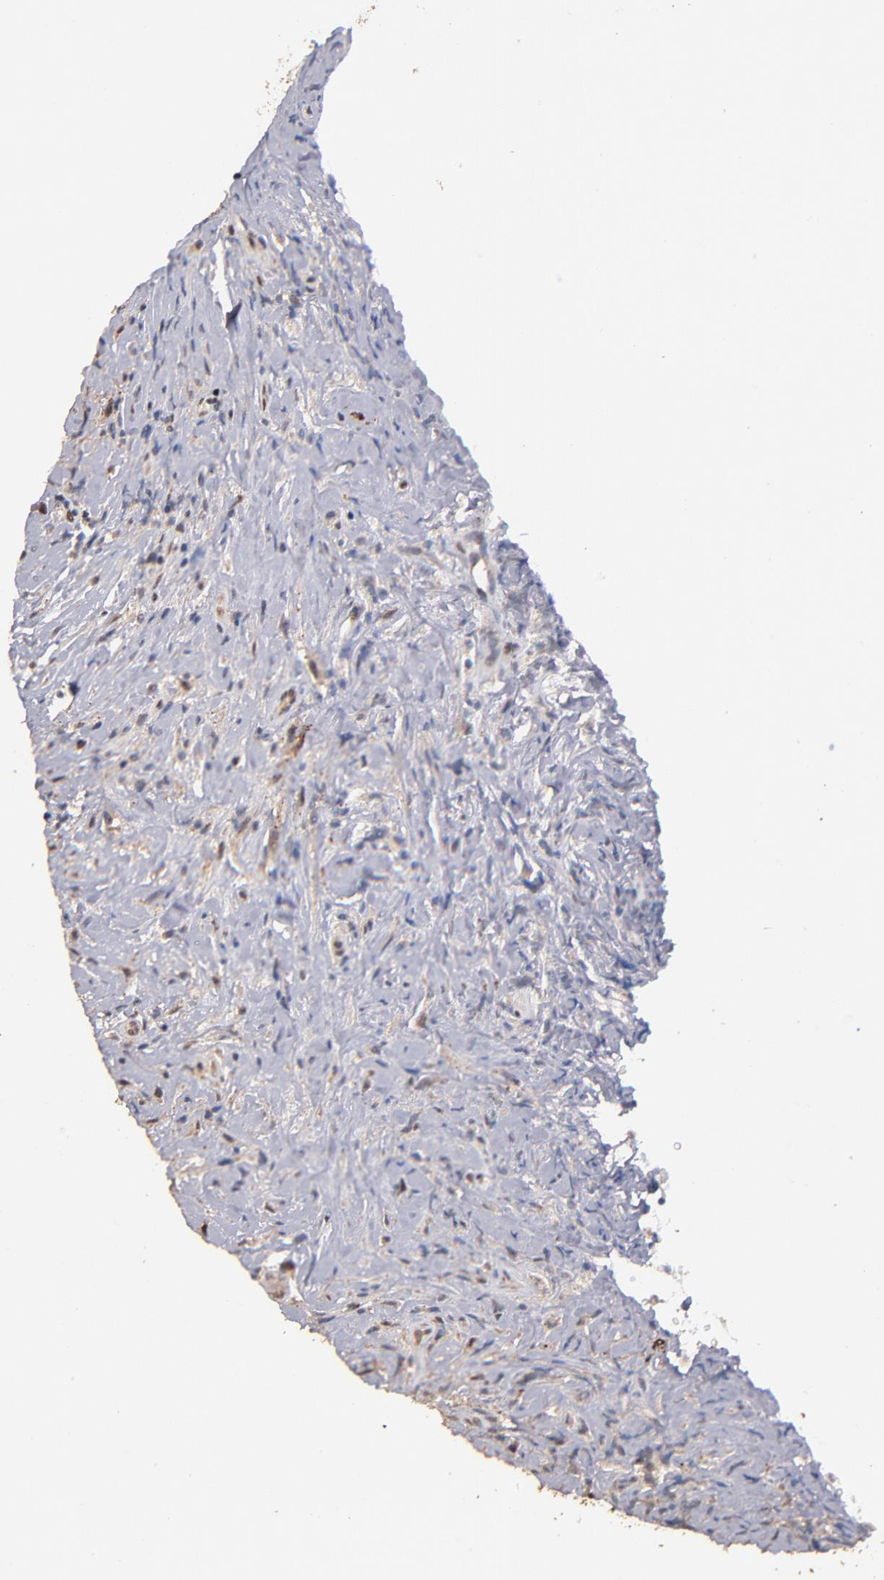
{"staining": {"intensity": "moderate", "quantity": "<25%", "location": "nuclear"}, "tissue": "lymphoma", "cell_type": "Tumor cells", "image_type": "cancer", "snomed": [{"axis": "morphology", "description": "Hodgkin's disease, NOS"}, {"axis": "topography", "description": "Lymph node"}], "caption": "Immunohistochemical staining of human Hodgkin's disease reveals moderate nuclear protein expression in approximately <25% of tumor cells. (DAB = brown stain, brightfield microscopy at high magnification).", "gene": "EAPP", "patient": {"sex": "female", "age": 25}}